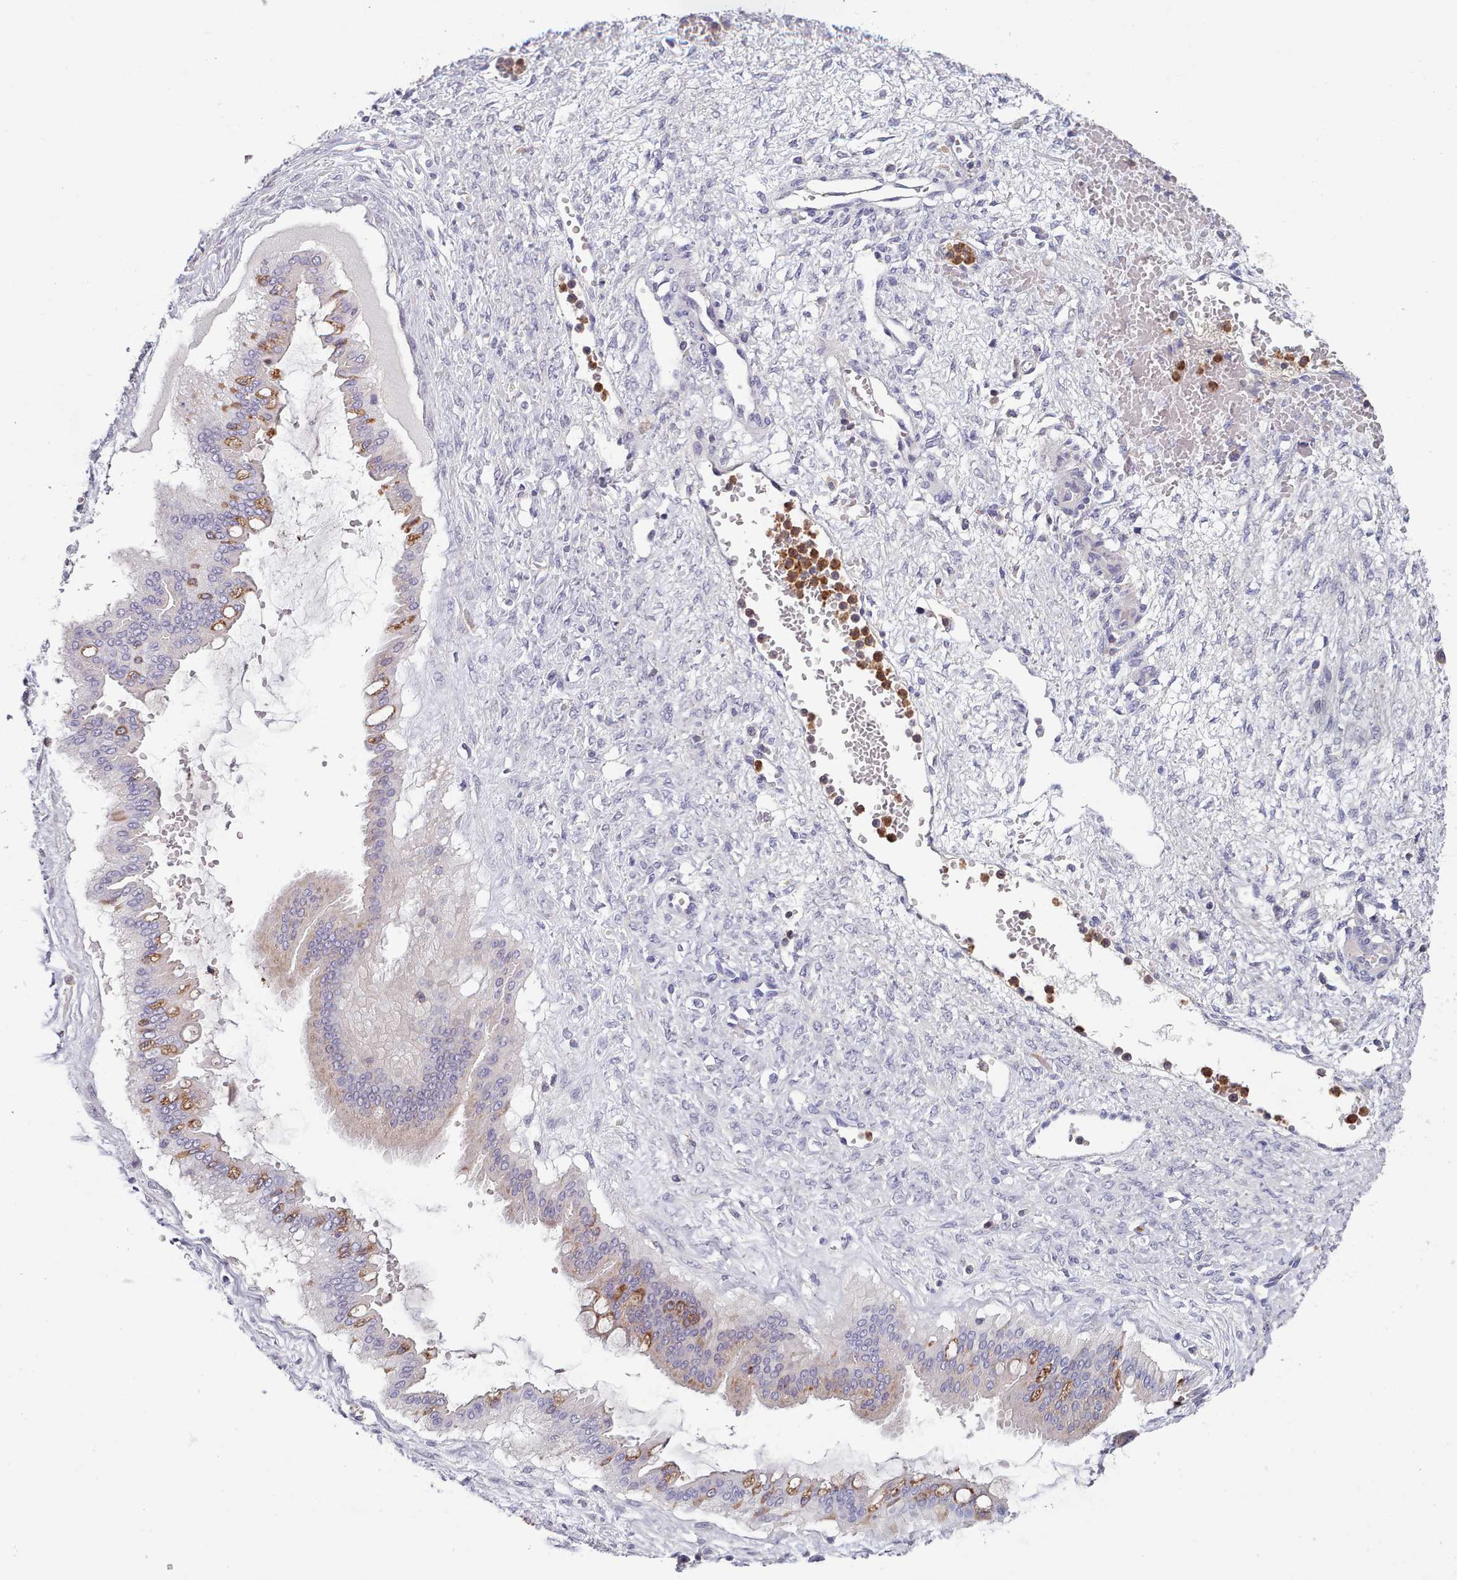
{"staining": {"intensity": "moderate", "quantity": "<25%", "location": "cytoplasmic/membranous"}, "tissue": "ovarian cancer", "cell_type": "Tumor cells", "image_type": "cancer", "snomed": [{"axis": "morphology", "description": "Cystadenocarcinoma, mucinous, NOS"}, {"axis": "topography", "description": "Ovary"}], "caption": "Brown immunohistochemical staining in mucinous cystadenocarcinoma (ovarian) exhibits moderate cytoplasmic/membranous staining in about <25% of tumor cells.", "gene": "RAC2", "patient": {"sex": "female", "age": 73}}